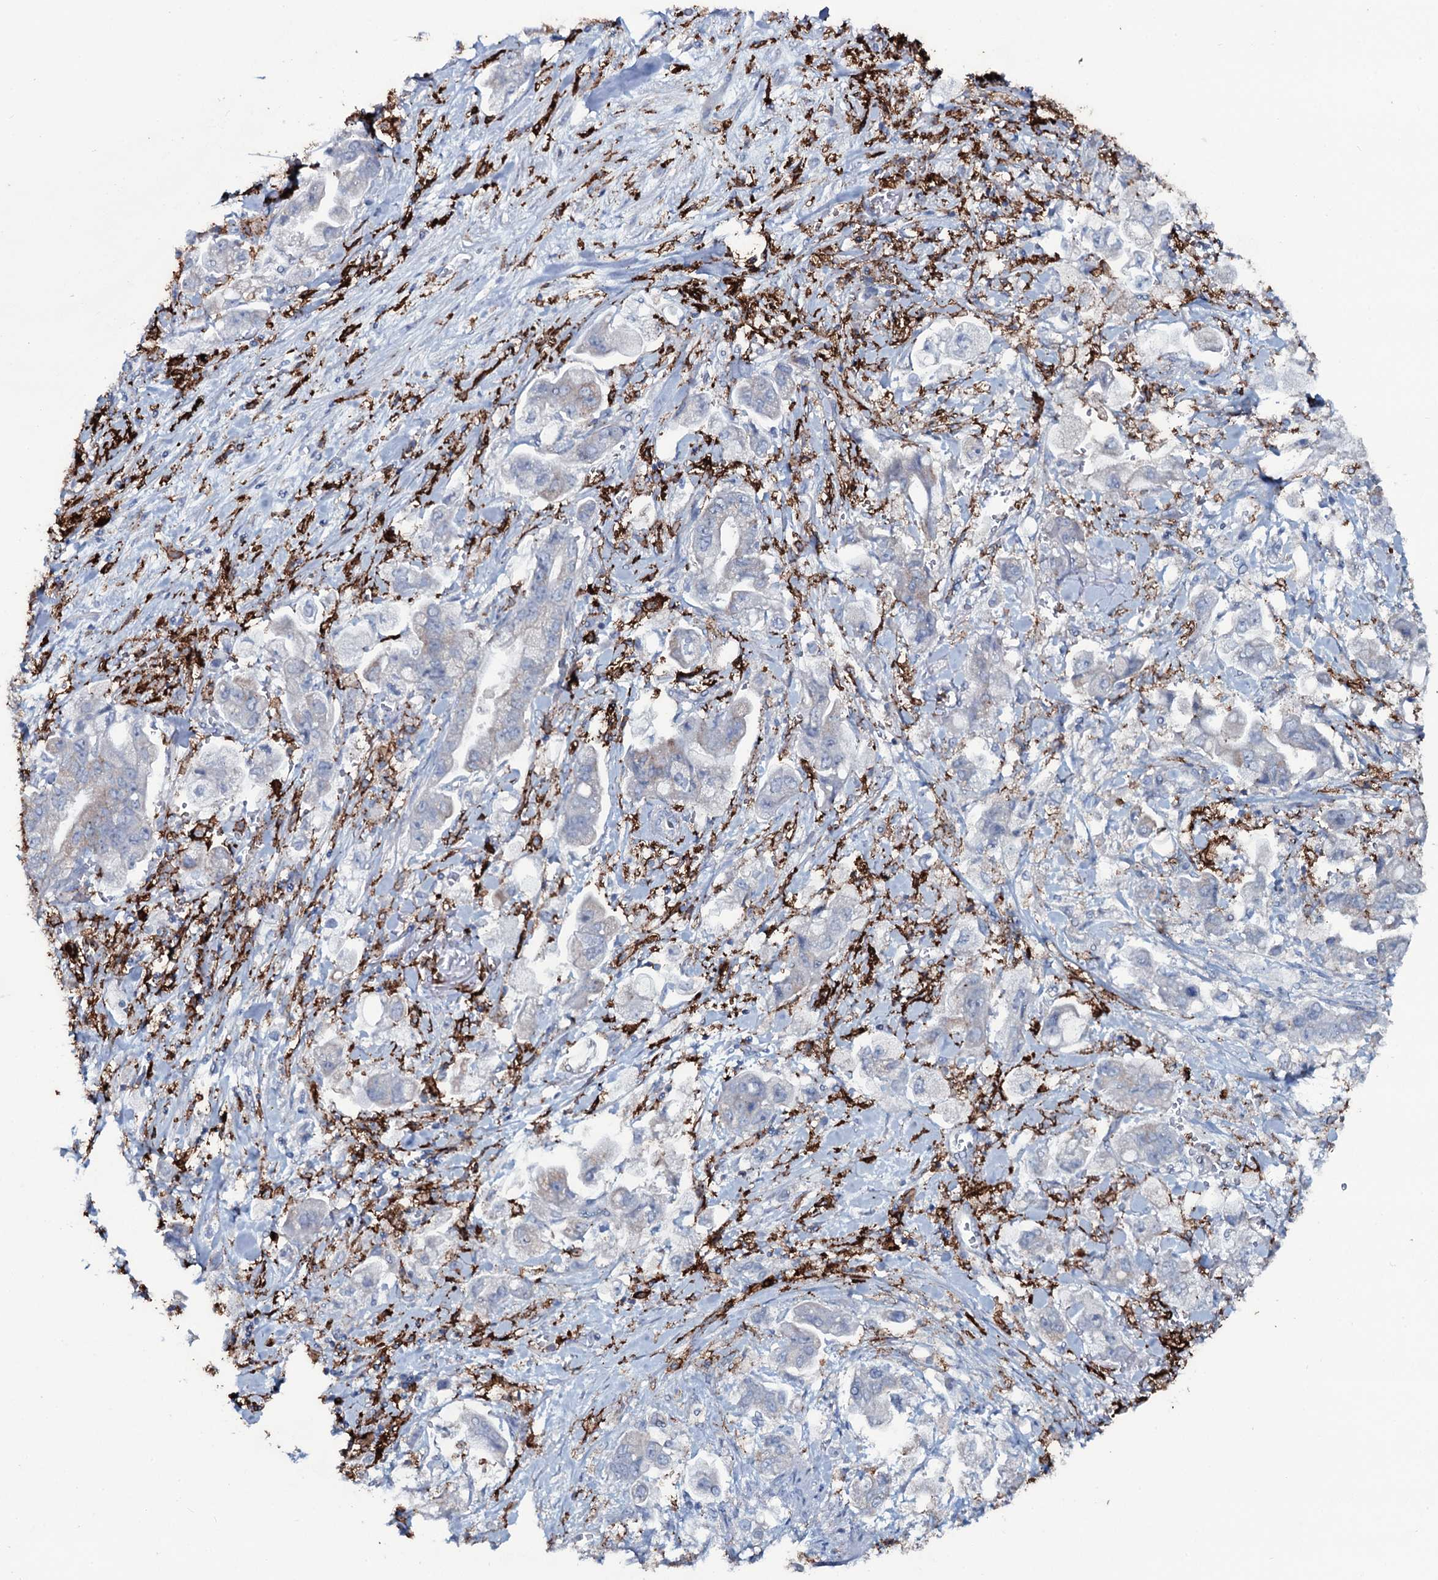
{"staining": {"intensity": "negative", "quantity": "none", "location": "none"}, "tissue": "stomach cancer", "cell_type": "Tumor cells", "image_type": "cancer", "snomed": [{"axis": "morphology", "description": "Adenocarcinoma, NOS"}, {"axis": "topography", "description": "Stomach"}], "caption": "Tumor cells are negative for protein expression in human stomach cancer (adenocarcinoma). (Stains: DAB immunohistochemistry with hematoxylin counter stain, Microscopy: brightfield microscopy at high magnification).", "gene": "OSBPL2", "patient": {"sex": "male", "age": 62}}